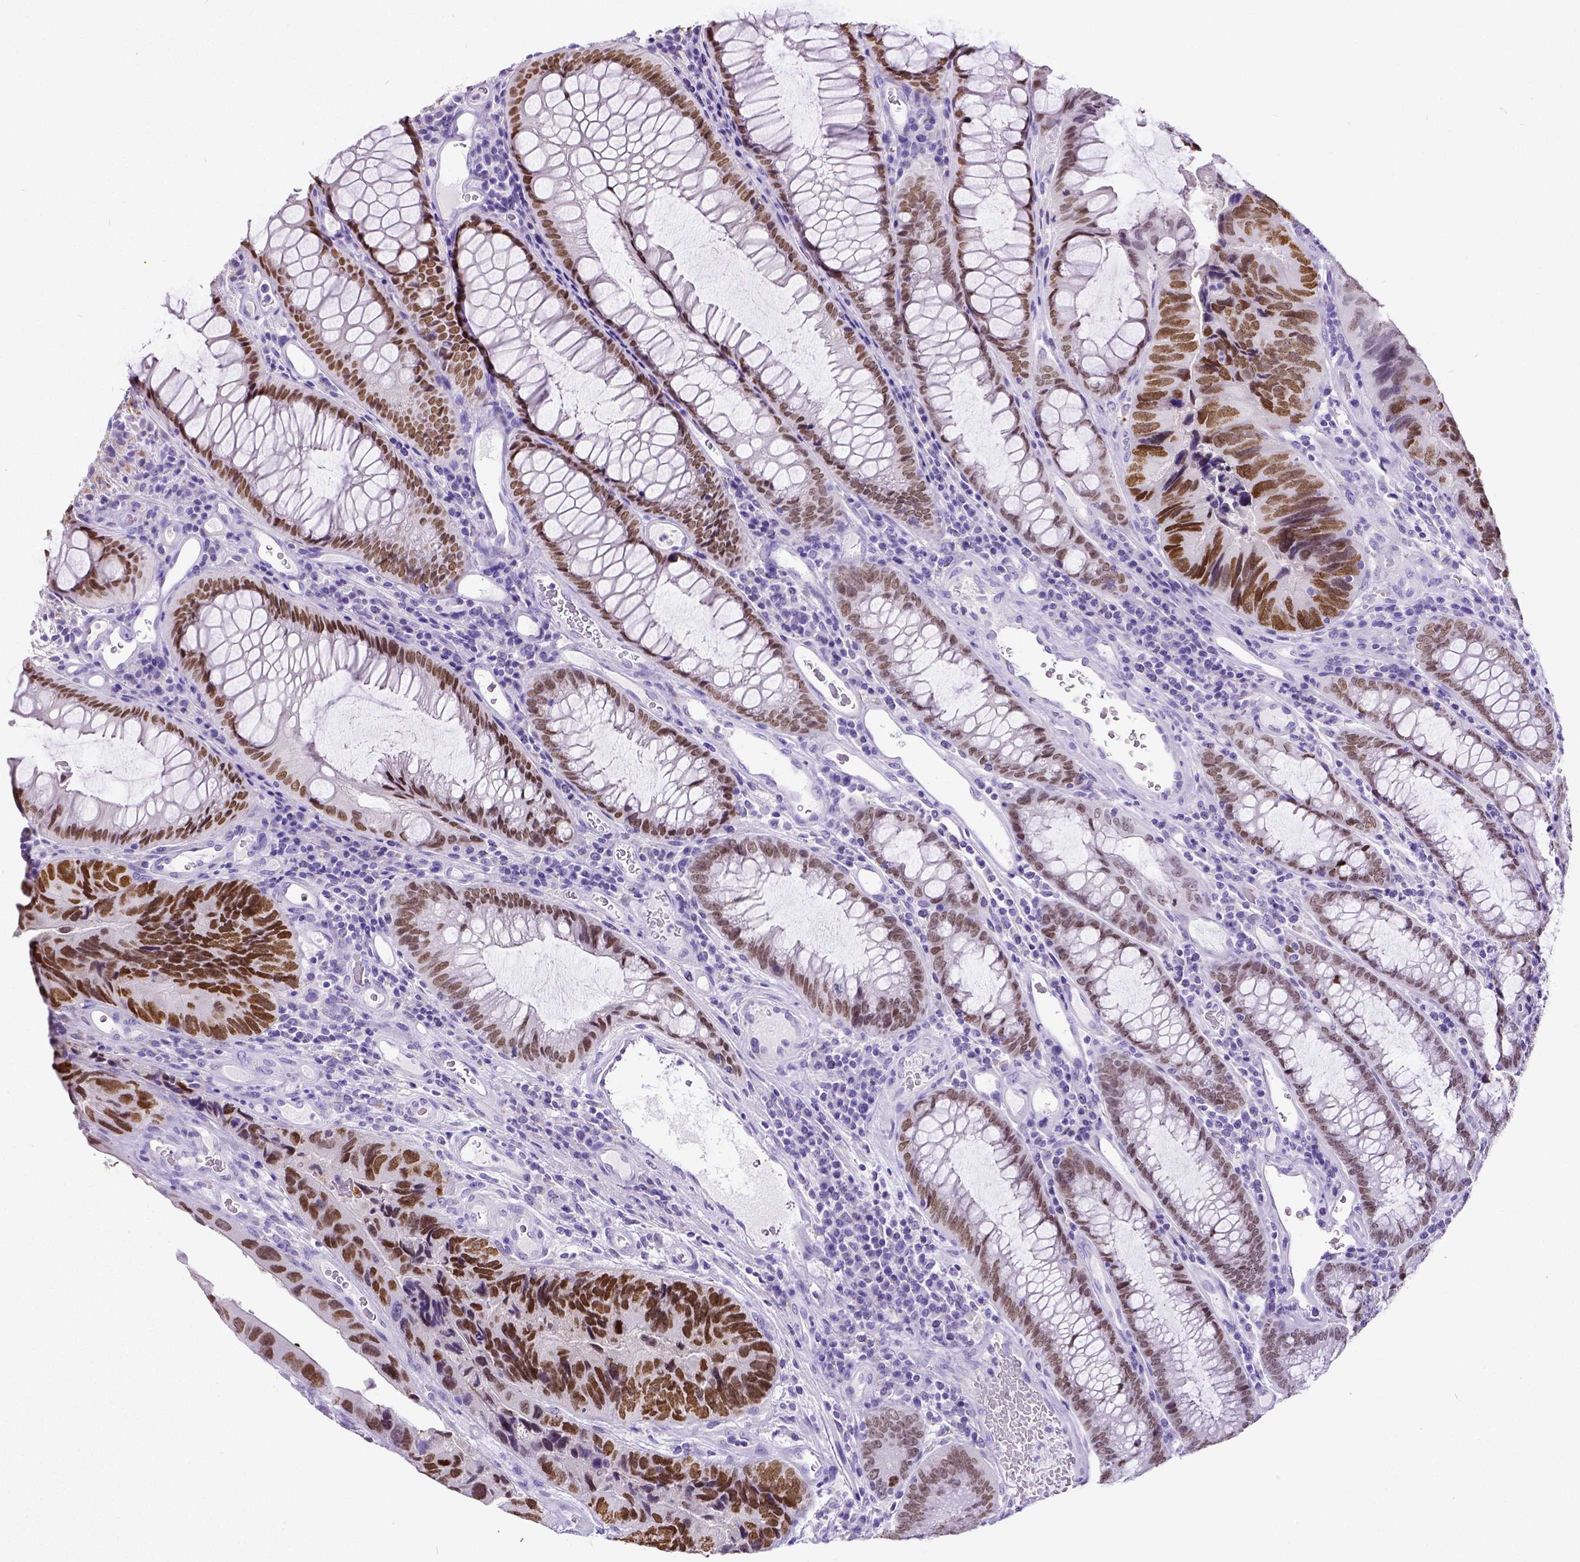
{"staining": {"intensity": "strong", "quantity": ">75%", "location": "nuclear"}, "tissue": "colorectal cancer", "cell_type": "Tumor cells", "image_type": "cancer", "snomed": [{"axis": "morphology", "description": "Adenocarcinoma, NOS"}, {"axis": "topography", "description": "Colon"}], "caption": "IHC image of adenocarcinoma (colorectal) stained for a protein (brown), which displays high levels of strong nuclear staining in about >75% of tumor cells.", "gene": "SATB2", "patient": {"sex": "female", "age": 67}}